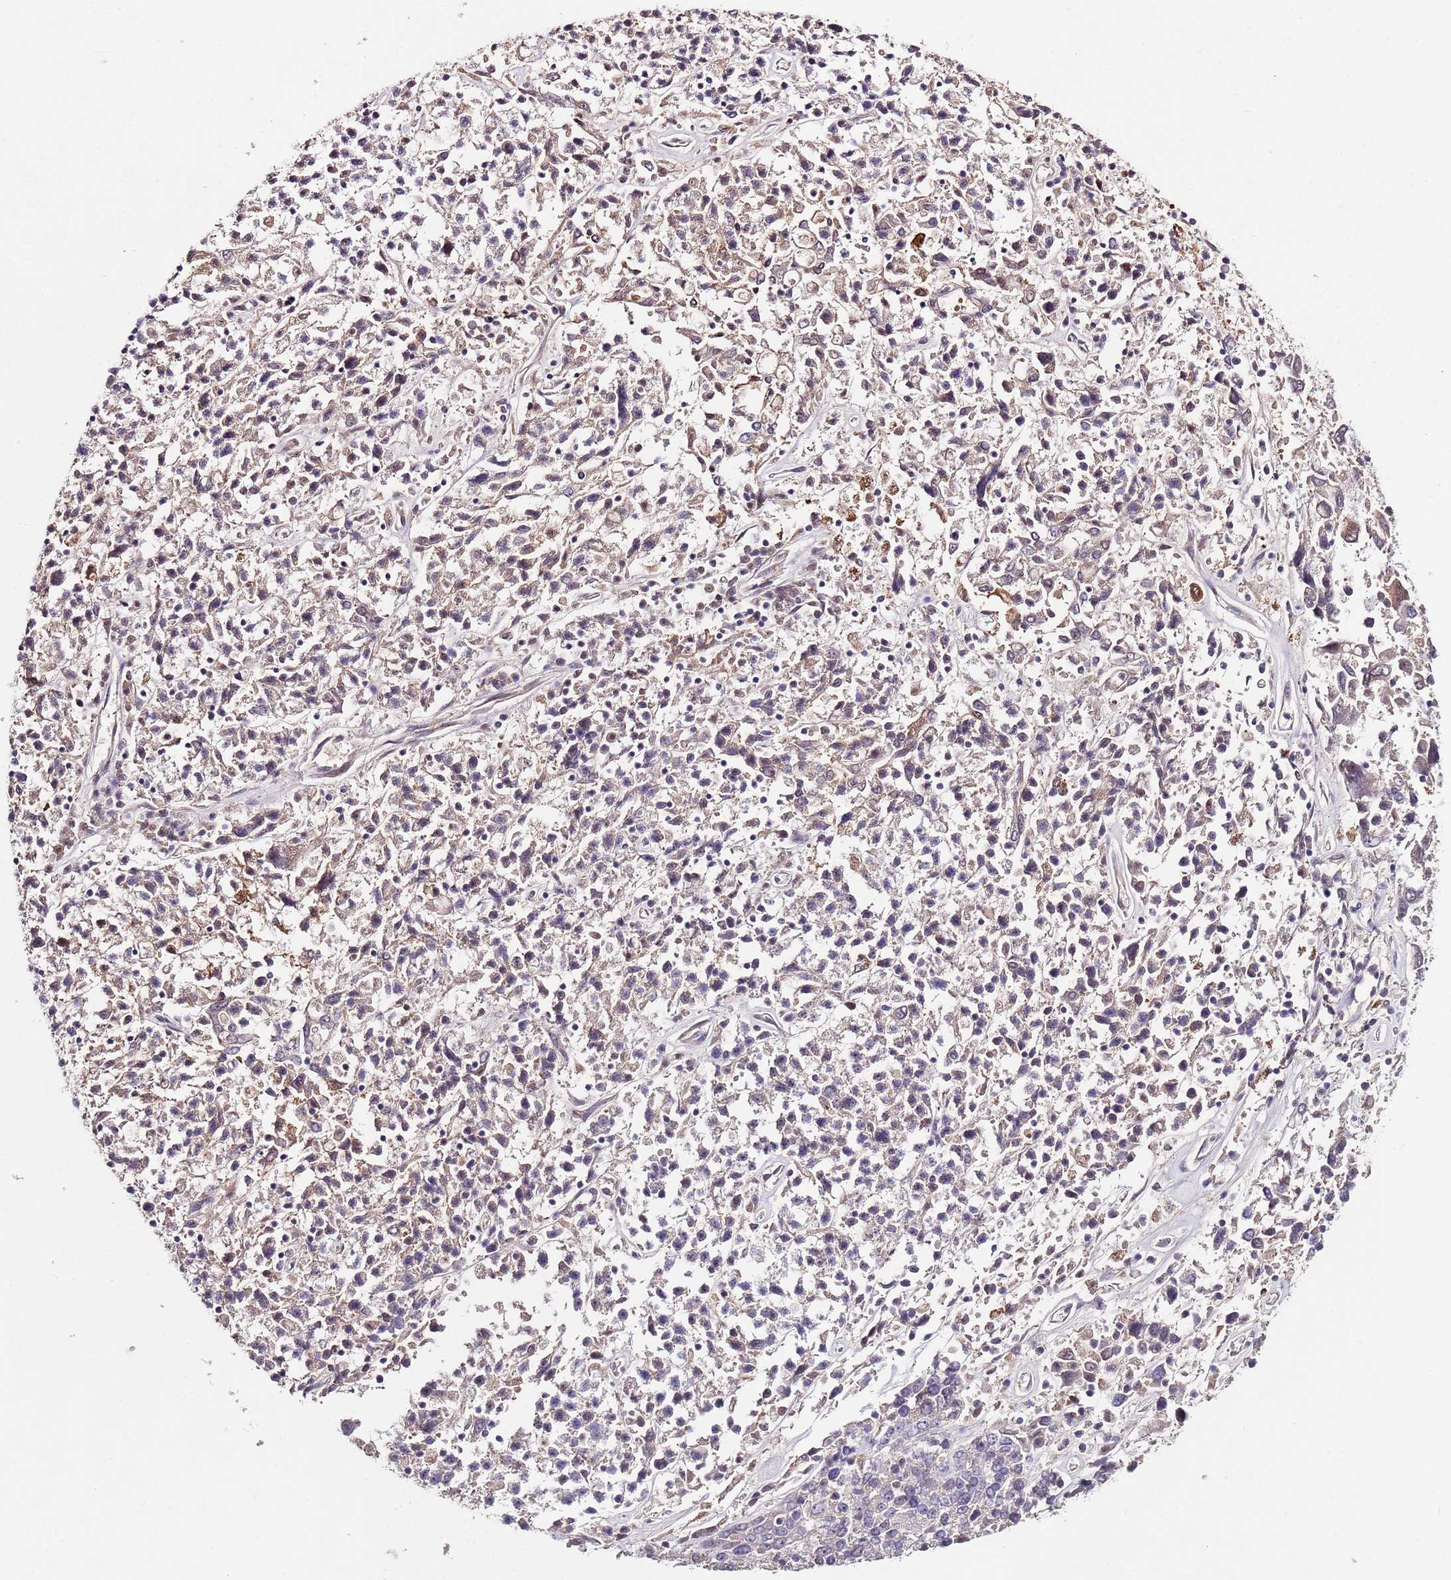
{"staining": {"intensity": "weak", "quantity": "<25%", "location": "cytoplasmic/membranous"}, "tissue": "ovarian cancer", "cell_type": "Tumor cells", "image_type": "cancer", "snomed": [{"axis": "morphology", "description": "Carcinoma, endometroid"}, {"axis": "topography", "description": "Ovary"}], "caption": "This is an IHC image of human ovarian endometroid carcinoma. There is no positivity in tumor cells.", "gene": "NRDE2", "patient": {"sex": "female", "age": 62}}